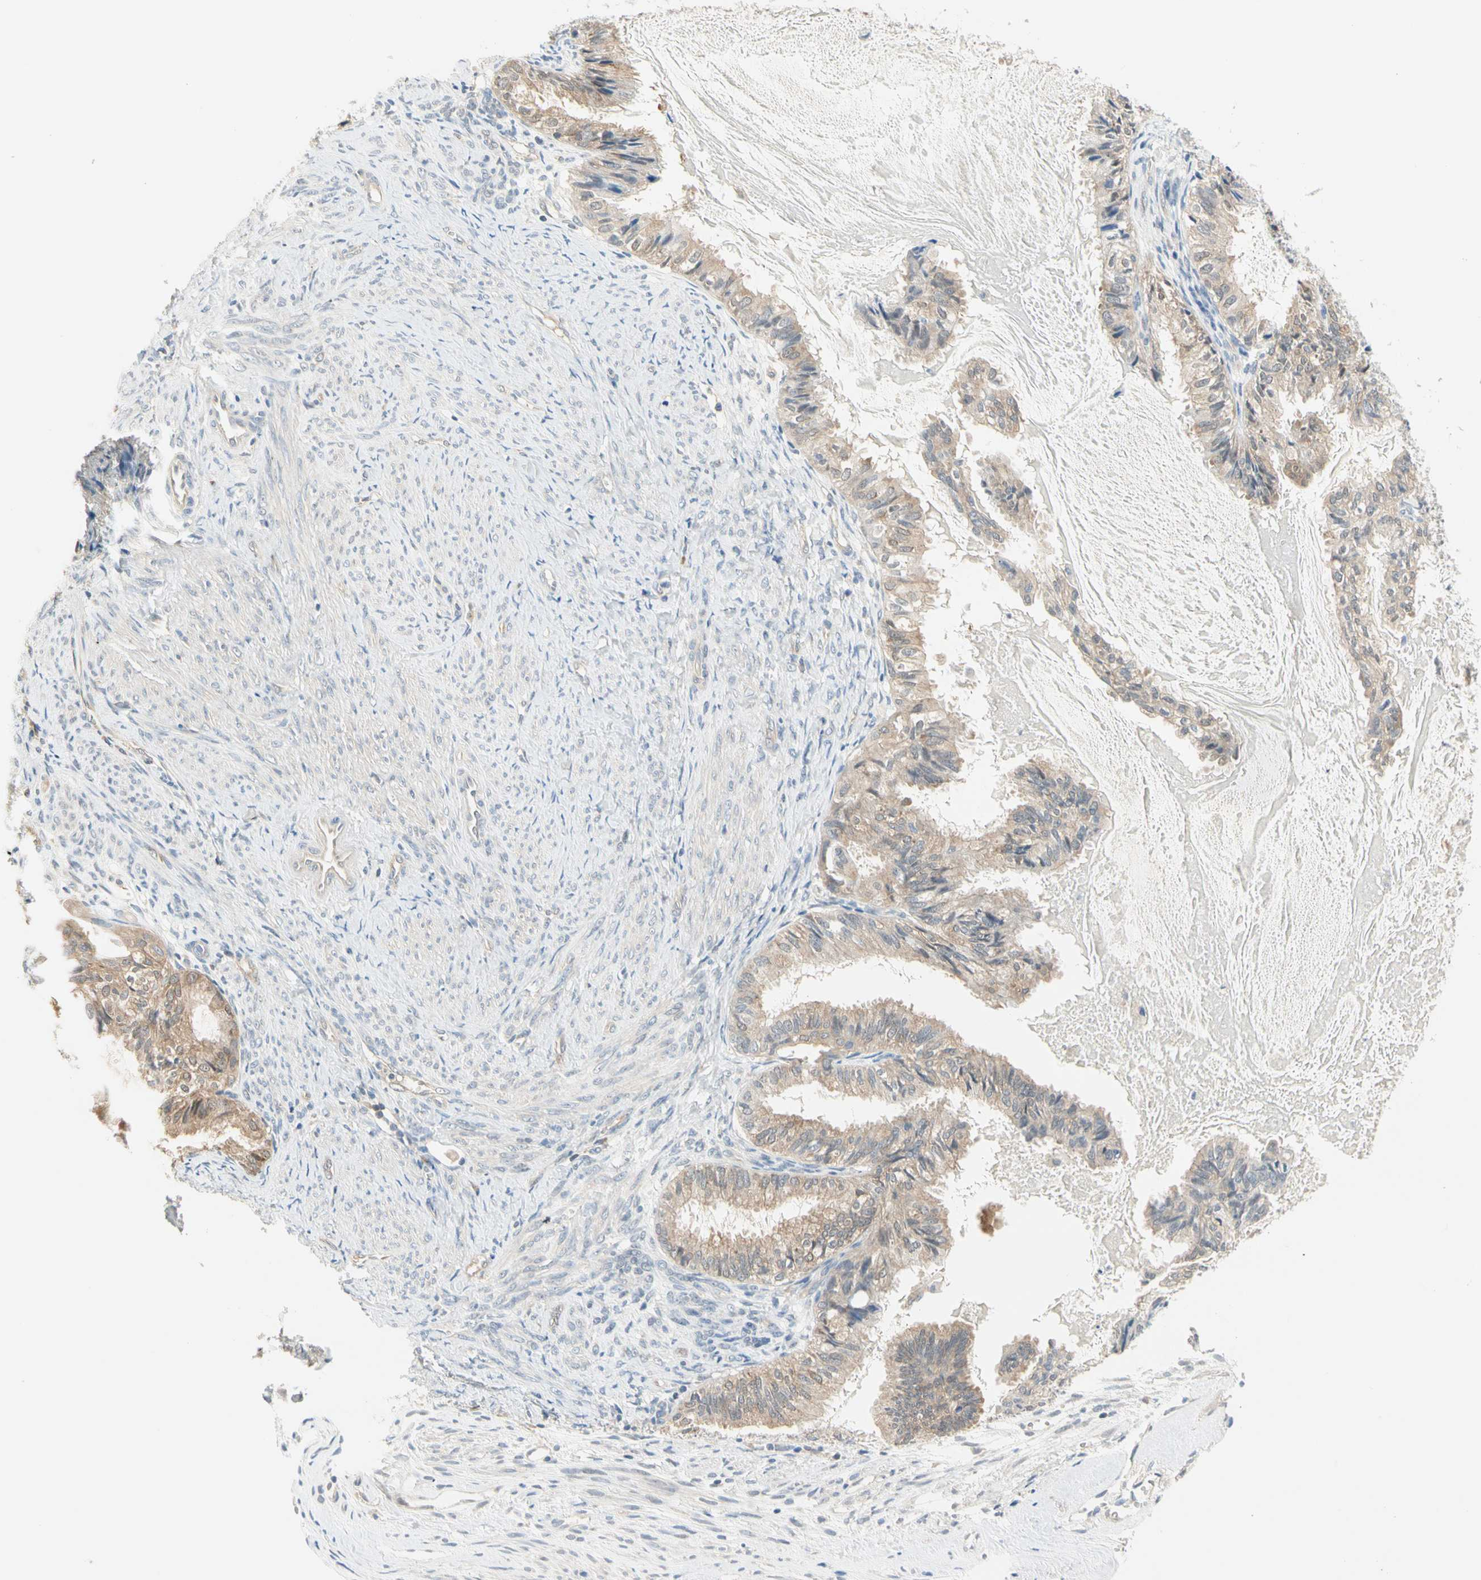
{"staining": {"intensity": "moderate", "quantity": ">75%", "location": "cytoplasmic/membranous"}, "tissue": "cervical cancer", "cell_type": "Tumor cells", "image_type": "cancer", "snomed": [{"axis": "morphology", "description": "Normal tissue, NOS"}, {"axis": "morphology", "description": "Adenocarcinoma, NOS"}, {"axis": "topography", "description": "Cervix"}, {"axis": "topography", "description": "Endometrium"}], "caption": "Protein expression analysis of adenocarcinoma (cervical) demonstrates moderate cytoplasmic/membranous positivity in about >75% of tumor cells.", "gene": "MPI", "patient": {"sex": "female", "age": 86}}